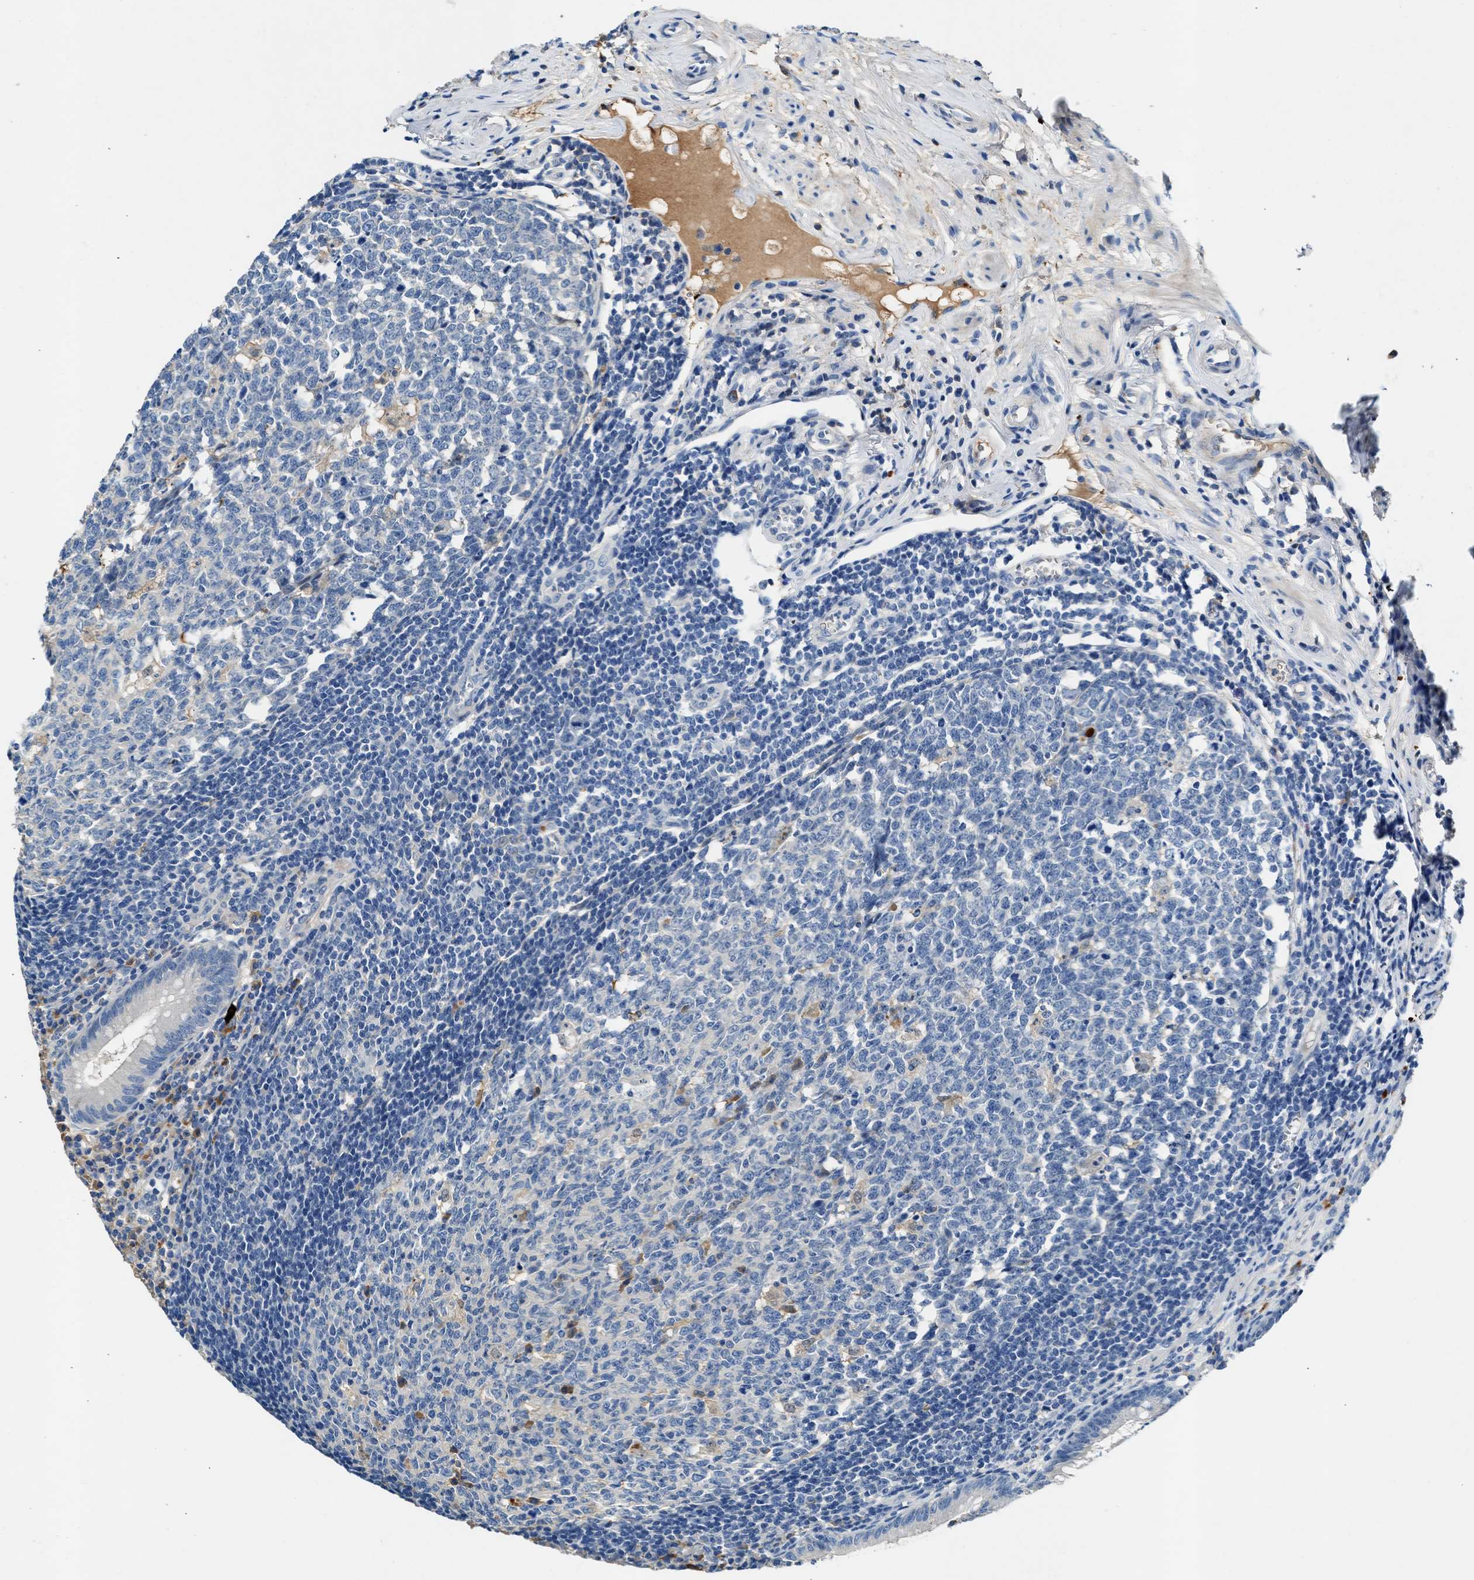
{"staining": {"intensity": "weak", "quantity": "<25%", "location": "cytoplasmic/membranous"}, "tissue": "appendix", "cell_type": "Glandular cells", "image_type": "normal", "snomed": [{"axis": "morphology", "description": "Normal tissue, NOS"}, {"axis": "topography", "description": "Appendix"}], "caption": "Glandular cells are negative for brown protein staining in unremarkable appendix. The staining was performed using DAB (3,3'-diaminobenzidine) to visualize the protein expression in brown, while the nuclei were stained in blue with hematoxylin (Magnification: 20x).", "gene": "RWDD2B", "patient": {"sex": "male", "age": 56}}